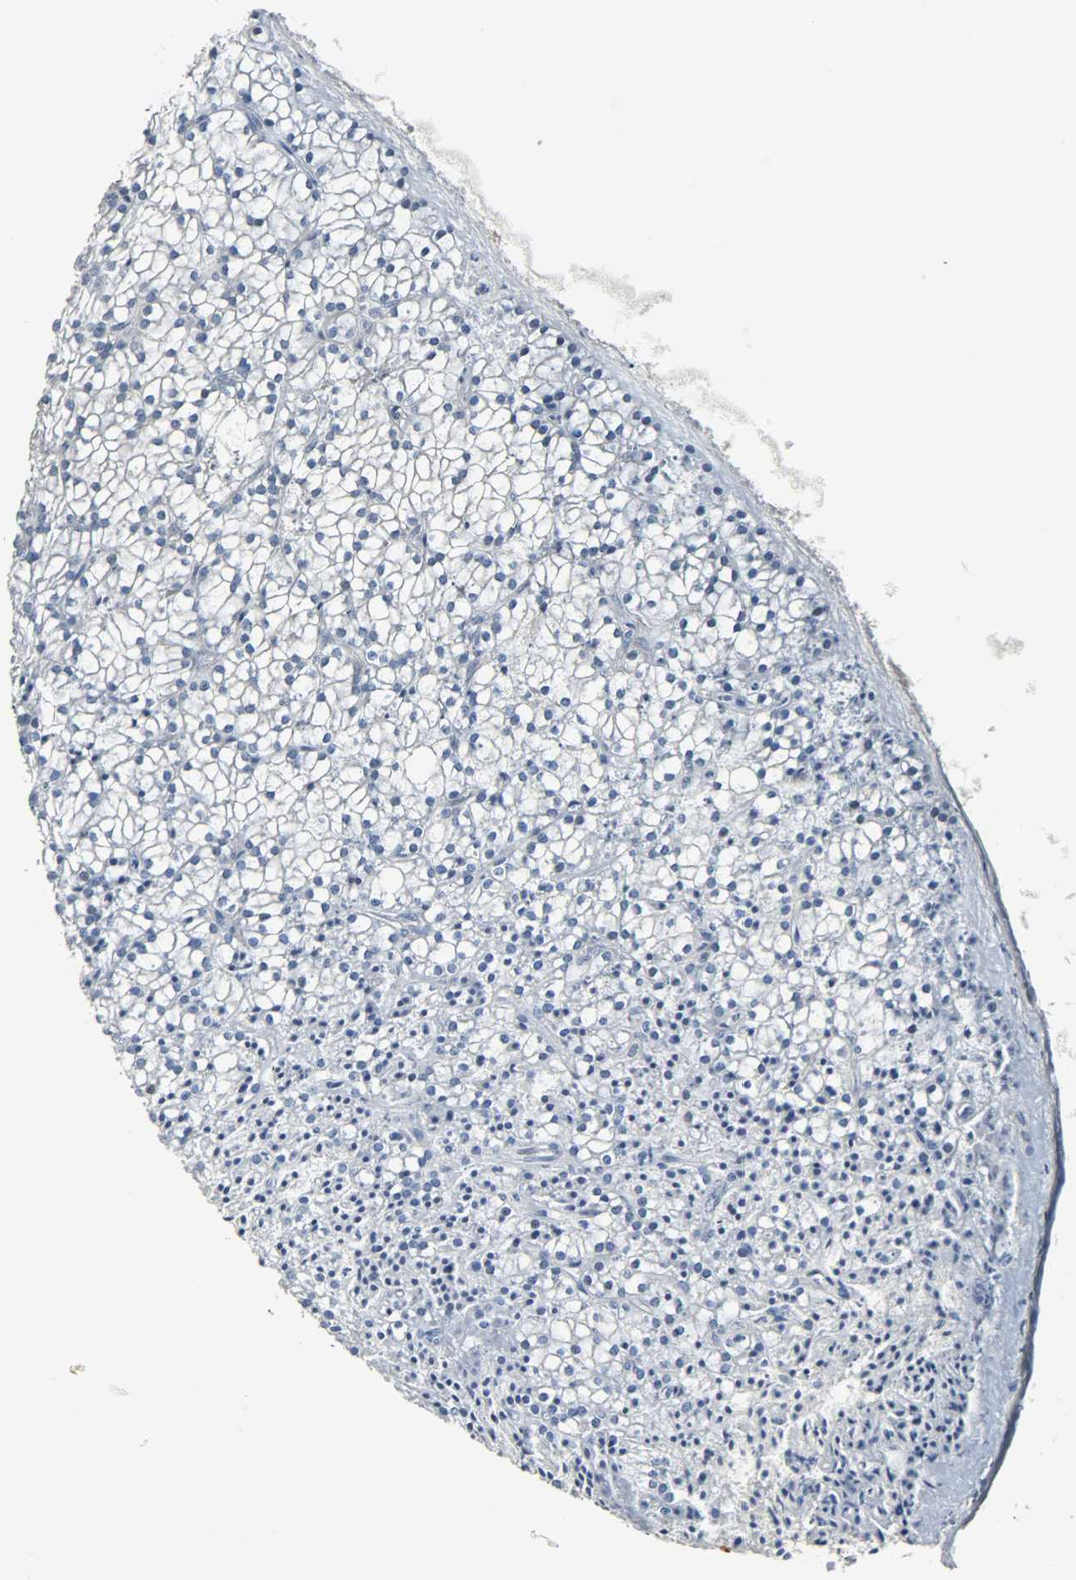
{"staining": {"intensity": "negative", "quantity": "none", "location": "none"}, "tissue": "parathyroid gland", "cell_type": "Glandular cells", "image_type": "normal", "snomed": [{"axis": "morphology", "description": "Normal tissue, NOS"}, {"axis": "topography", "description": "Parathyroid gland"}], "caption": "Immunohistochemical staining of normal parathyroid gland reveals no significant positivity in glandular cells. Nuclei are stained in blue.", "gene": "EIF4EBP1", "patient": {"sex": "female", "age": 63}}